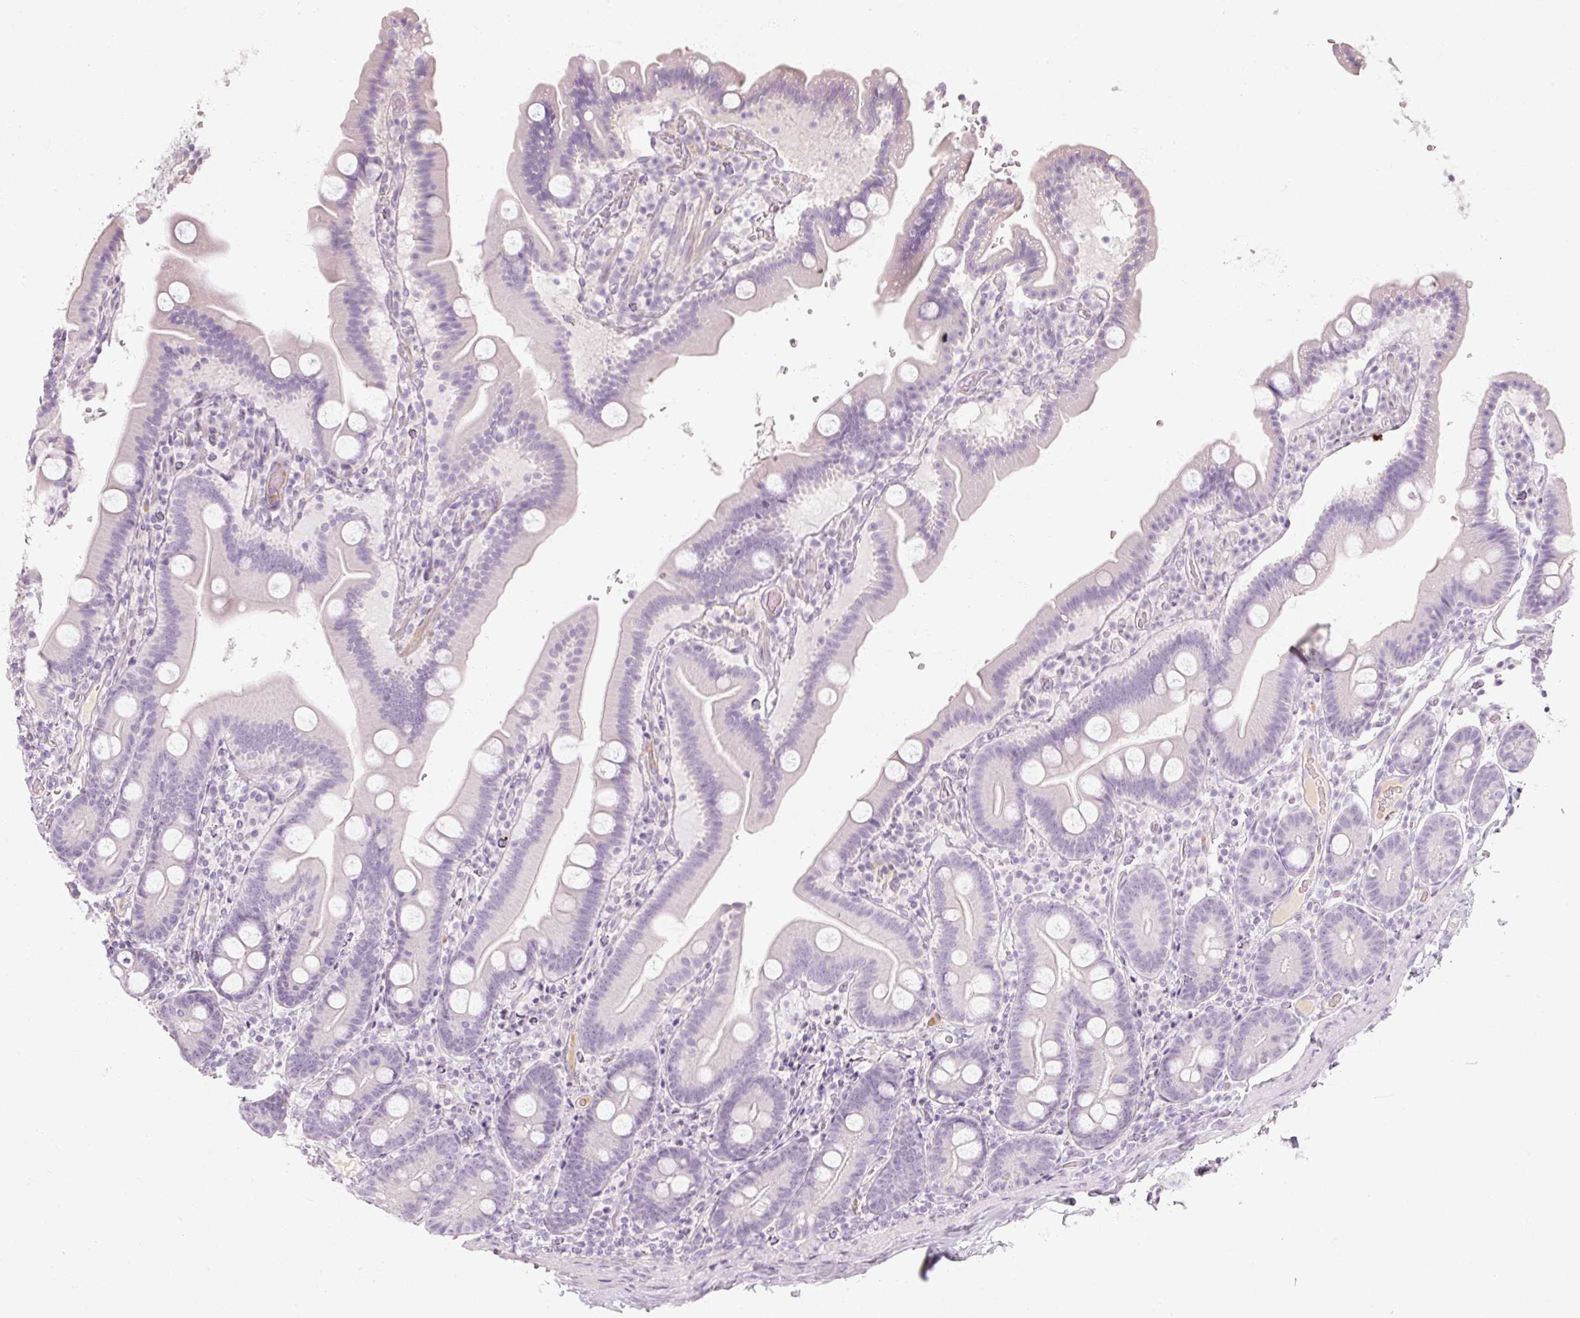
{"staining": {"intensity": "weak", "quantity": "<25%", "location": "cytoplasmic/membranous"}, "tissue": "duodenum", "cell_type": "Glandular cells", "image_type": "normal", "snomed": [{"axis": "morphology", "description": "Normal tissue, NOS"}, {"axis": "topography", "description": "Duodenum"}], "caption": "Unremarkable duodenum was stained to show a protein in brown. There is no significant expression in glandular cells. (DAB (3,3'-diaminobenzidine) immunohistochemistry (IHC) with hematoxylin counter stain).", "gene": "NFE2L3", "patient": {"sex": "male", "age": 55}}